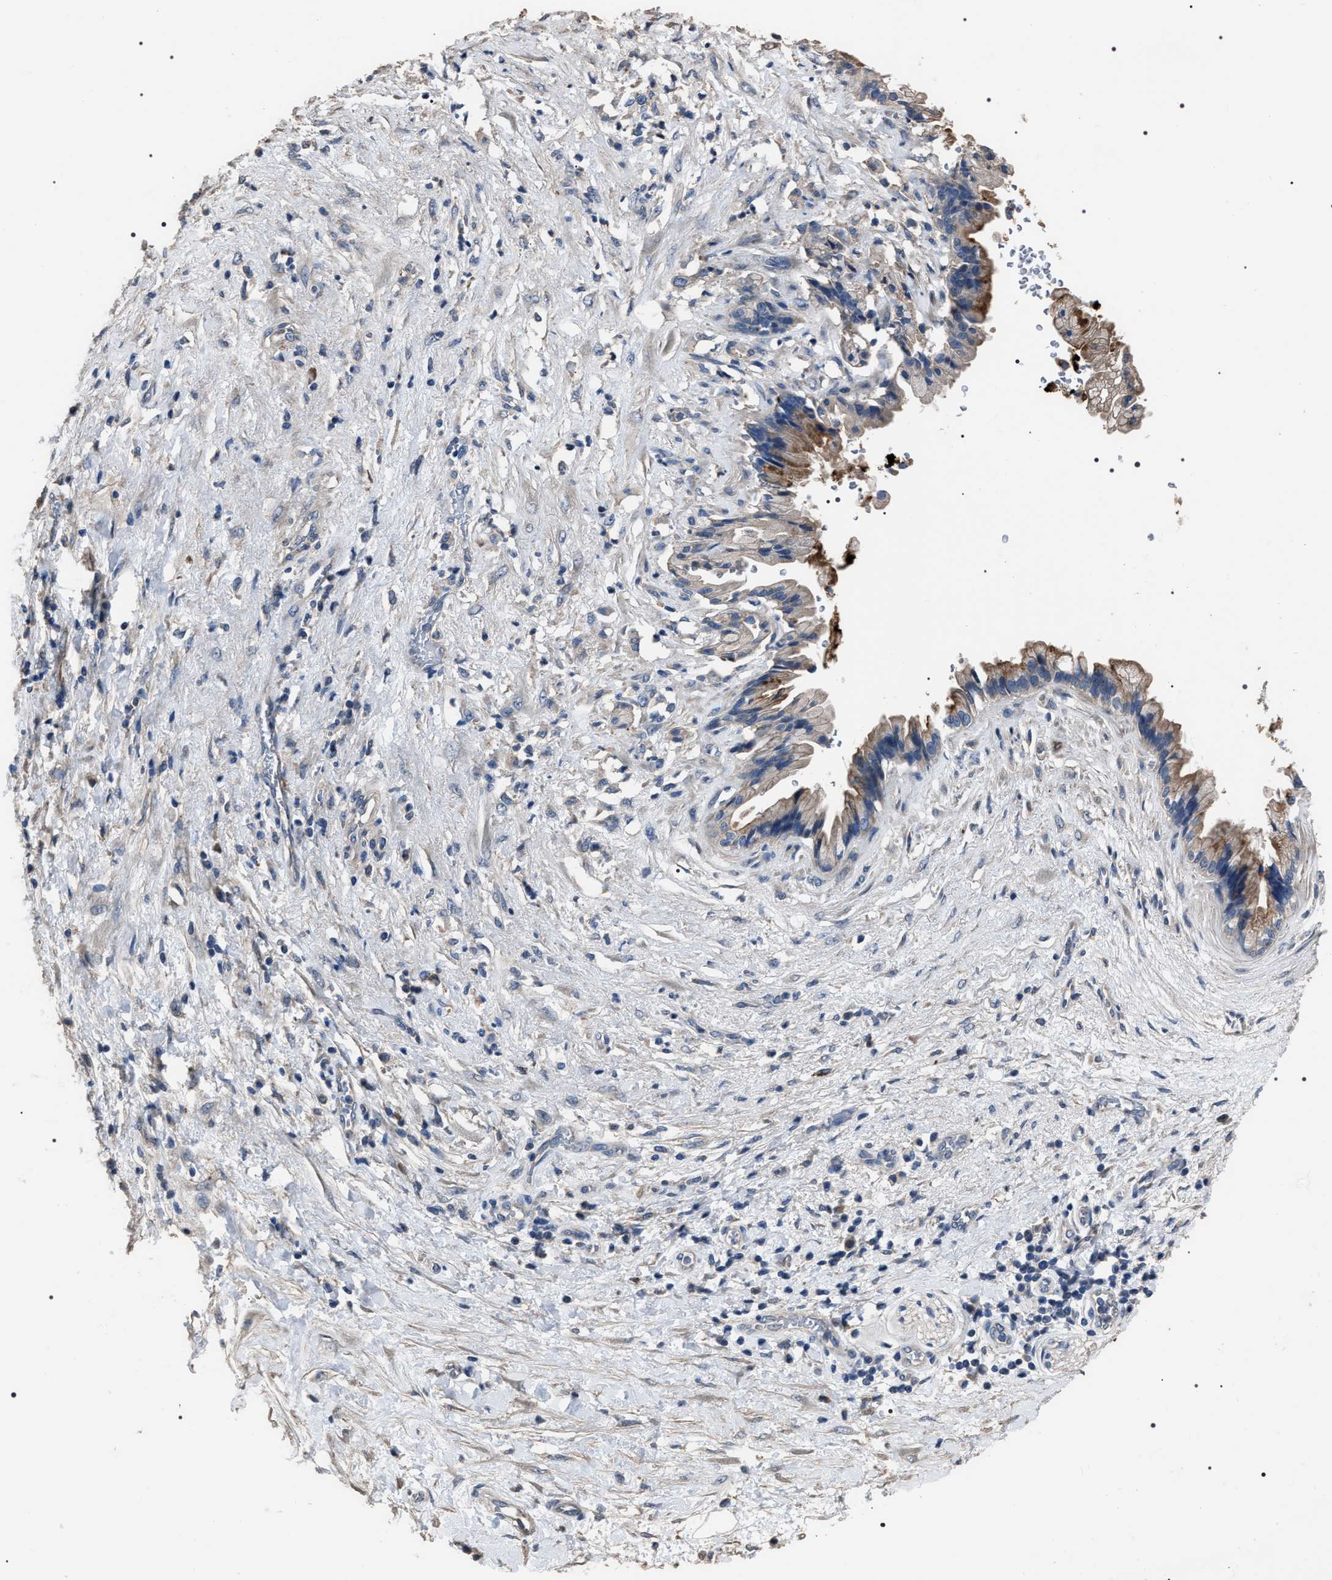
{"staining": {"intensity": "moderate", "quantity": "<25%", "location": "cytoplasmic/membranous"}, "tissue": "pancreatic cancer", "cell_type": "Tumor cells", "image_type": "cancer", "snomed": [{"axis": "morphology", "description": "Normal tissue, NOS"}, {"axis": "morphology", "description": "Adenocarcinoma, NOS"}, {"axis": "topography", "description": "Pancreas"}, {"axis": "topography", "description": "Duodenum"}], "caption": "High-magnification brightfield microscopy of pancreatic cancer (adenocarcinoma) stained with DAB (3,3'-diaminobenzidine) (brown) and counterstained with hematoxylin (blue). tumor cells exhibit moderate cytoplasmic/membranous expression is identified in about<25% of cells.", "gene": "TRIM54", "patient": {"sex": "female", "age": 60}}